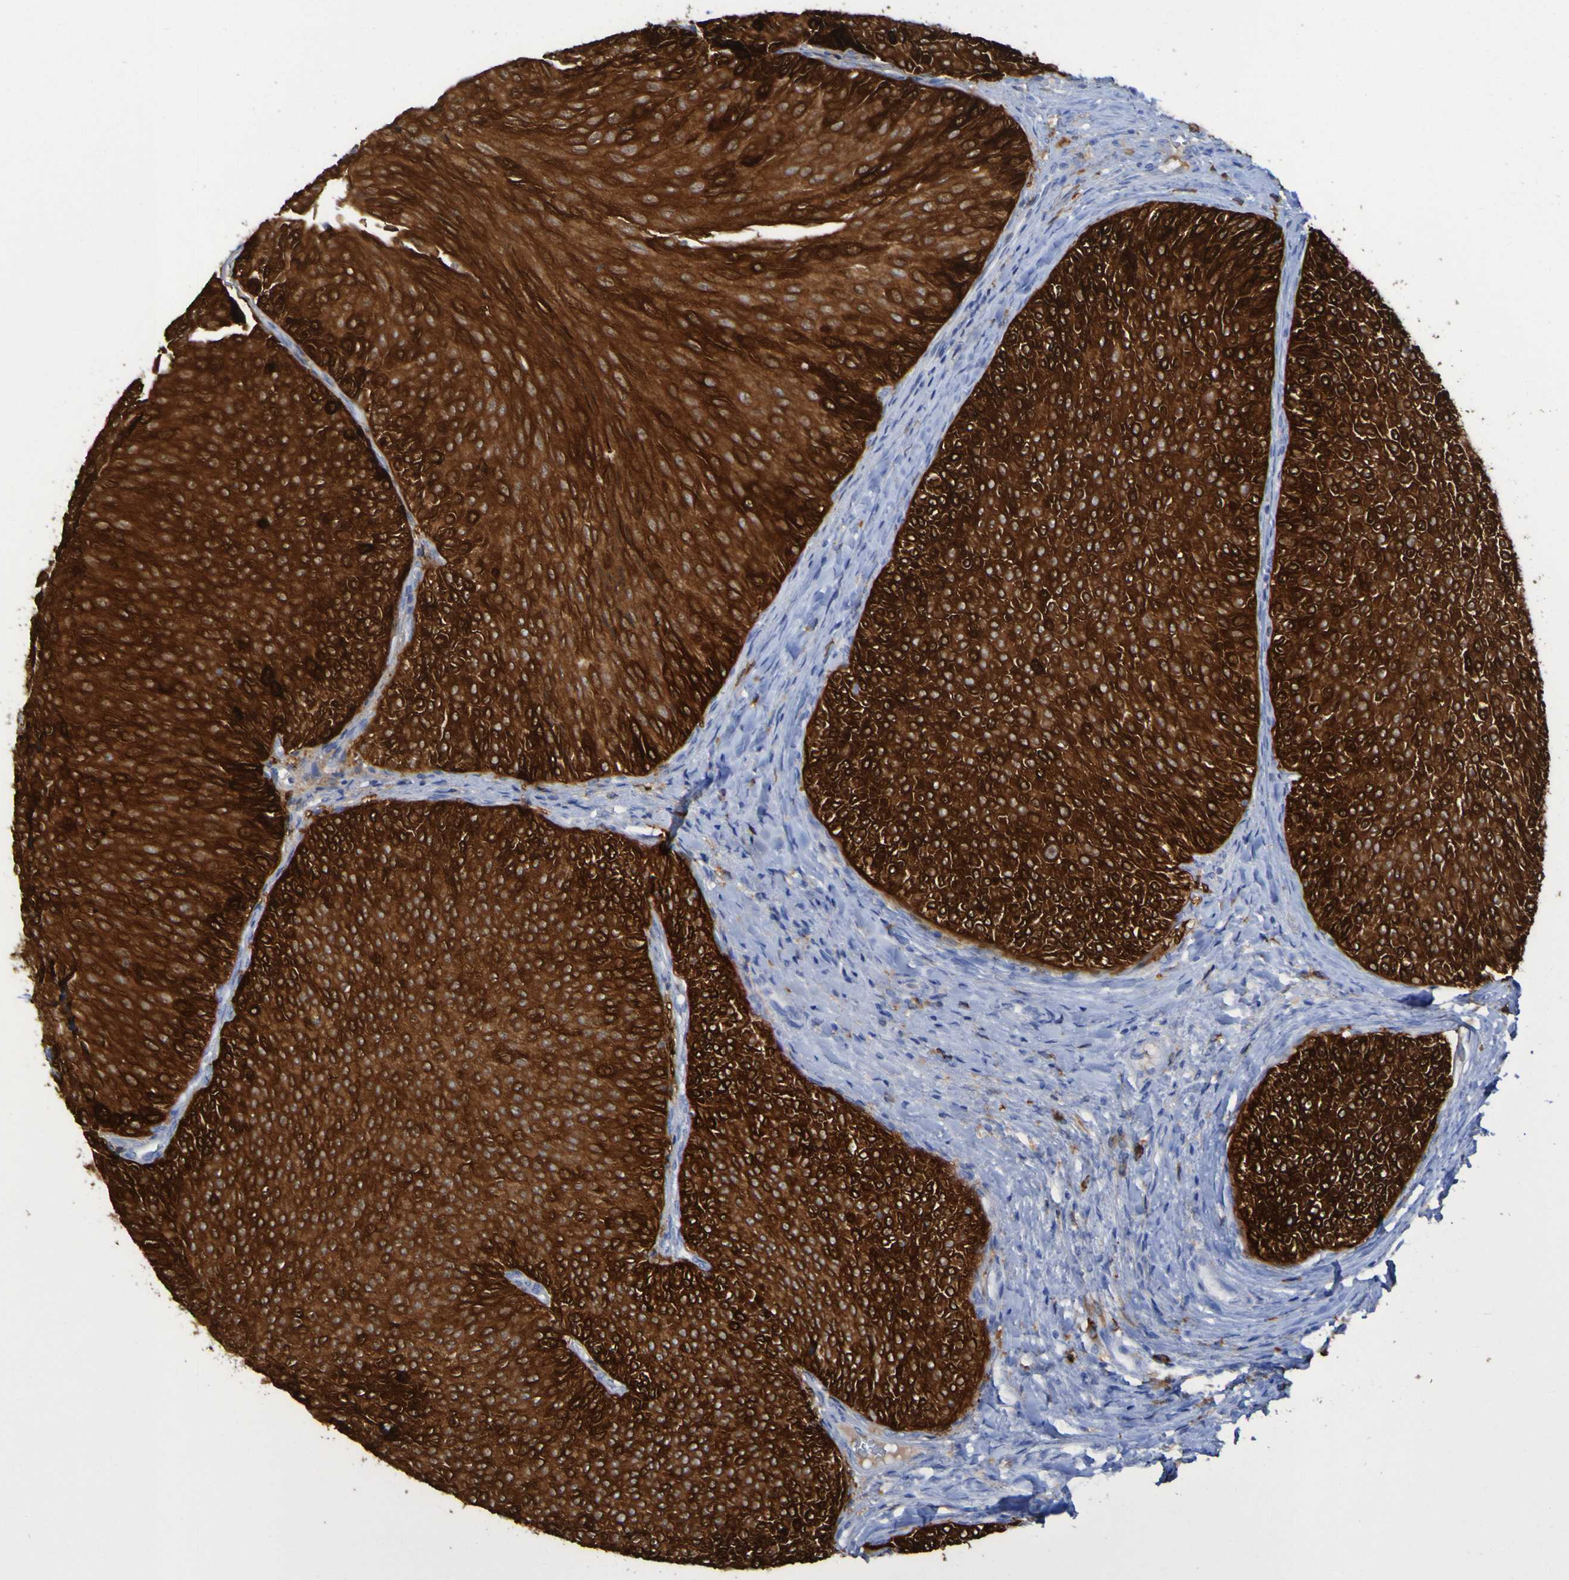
{"staining": {"intensity": "strong", "quantity": ">75%", "location": "cytoplasmic/membranous"}, "tissue": "urothelial cancer", "cell_type": "Tumor cells", "image_type": "cancer", "snomed": [{"axis": "morphology", "description": "Urothelial carcinoma, Low grade"}, {"axis": "topography", "description": "Urinary bladder"}], "caption": "A brown stain shows strong cytoplasmic/membranous staining of a protein in low-grade urothelial carcinoma tumor cells.", "gene": "MPPE1", "patient": {"sex": "male", "age": 78}}